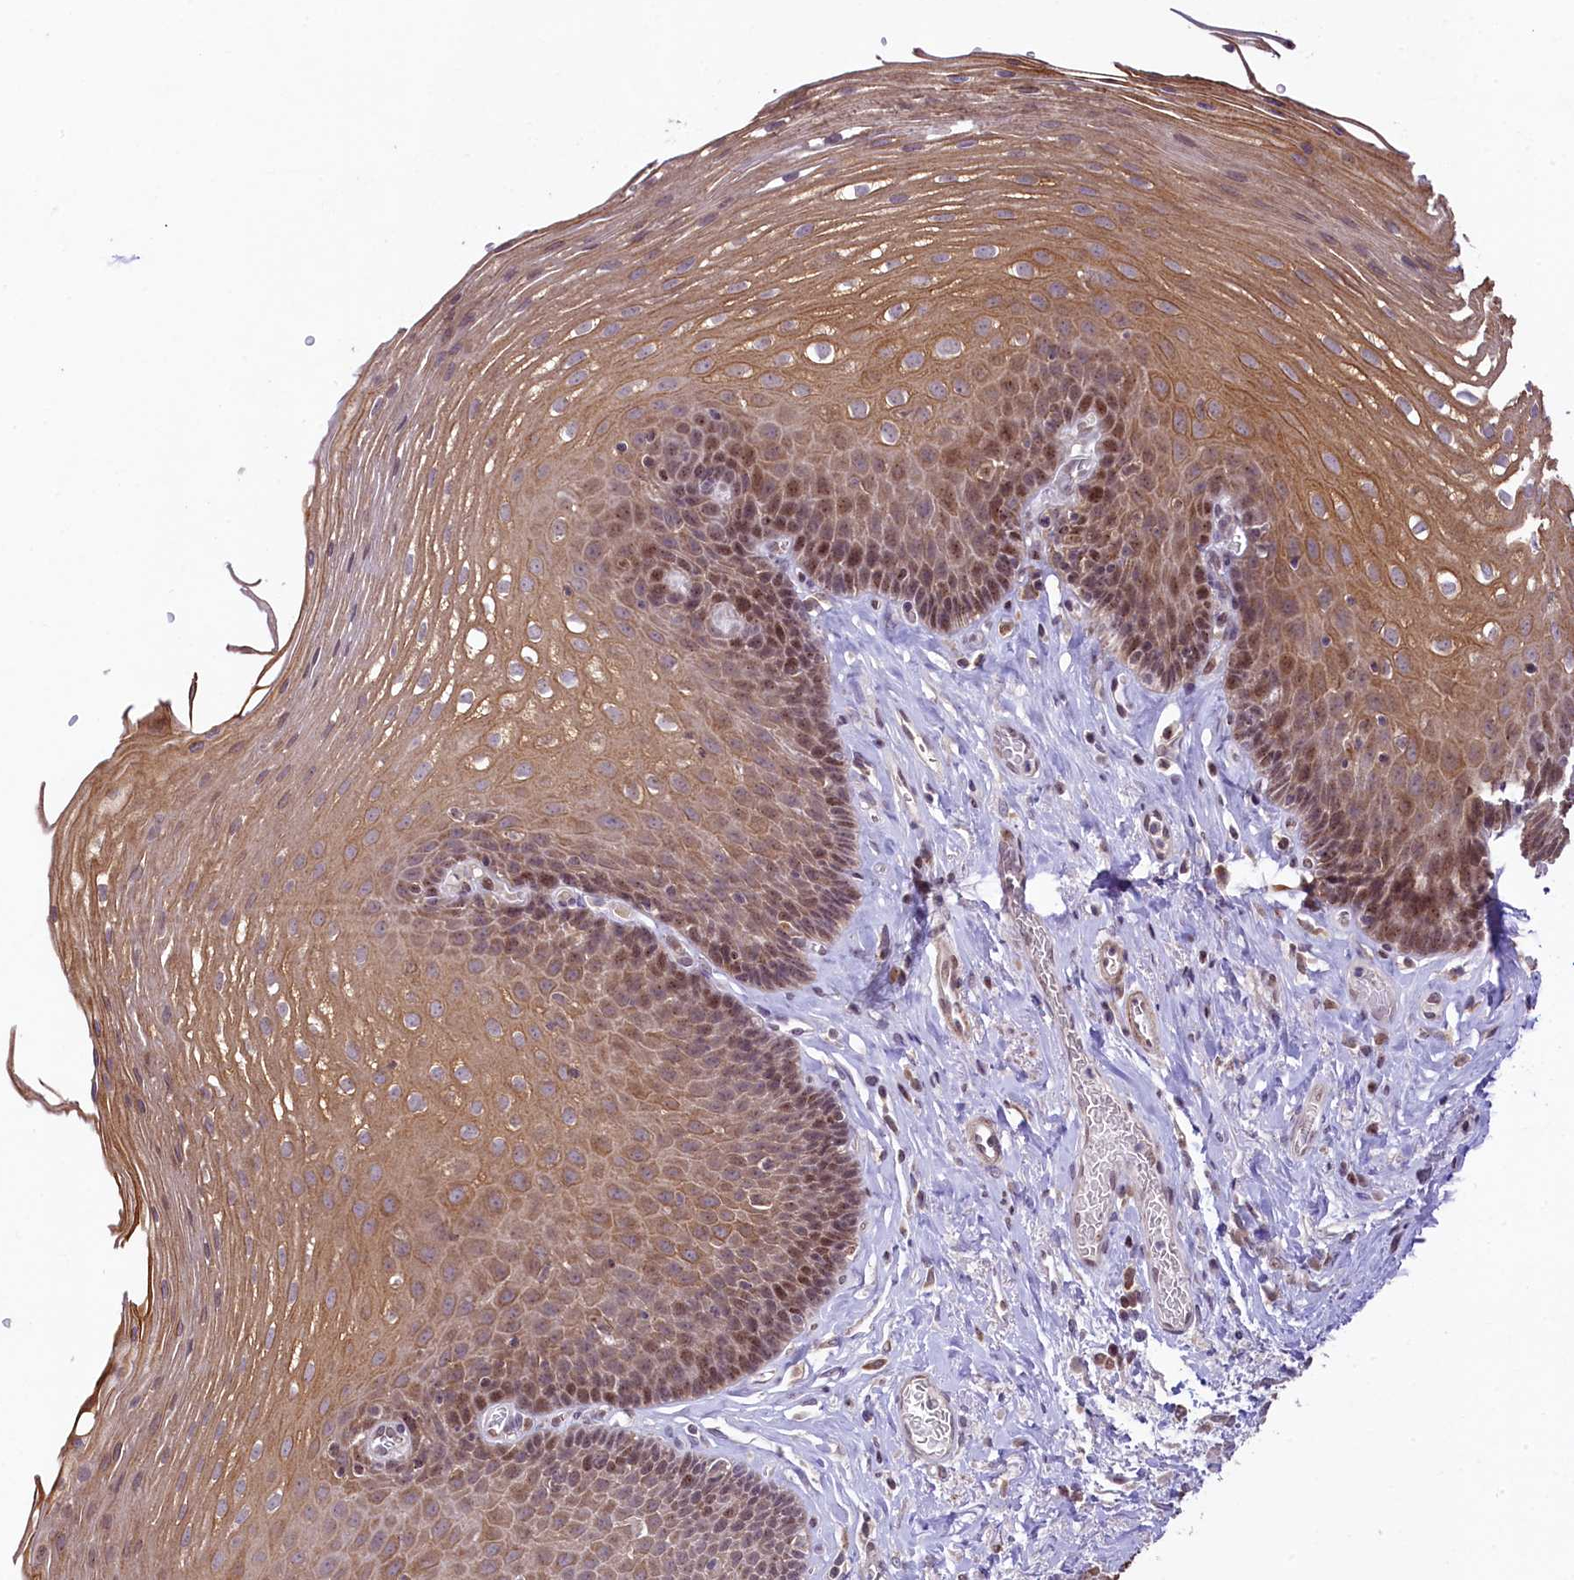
{"staining": {"intensity": "moderate", "quantity": ">75%", "location": "cytoplasmic/membranous,nuclear"}, "tissue": "esophagus", "cell_type": "Squamous epithelial cells", "image_type": "normal", "snomed": [{"axis": "morphology", "description": "Normal tissue, NOS"}, {"axis": "topography", "description": "Esophagus"}], "caption": "The image exhibits a brown stain indicating the presence of a protein in the cytoplasmic/membranous,nuclear of squamous epithelial cells in esophagus. Using DAB (brown) and hematoxylin (blue) stains, captured at high magnification using brightfield microscopy.", "gene": "RBBP8", "patient": {"sex": "female", "age": 66}}